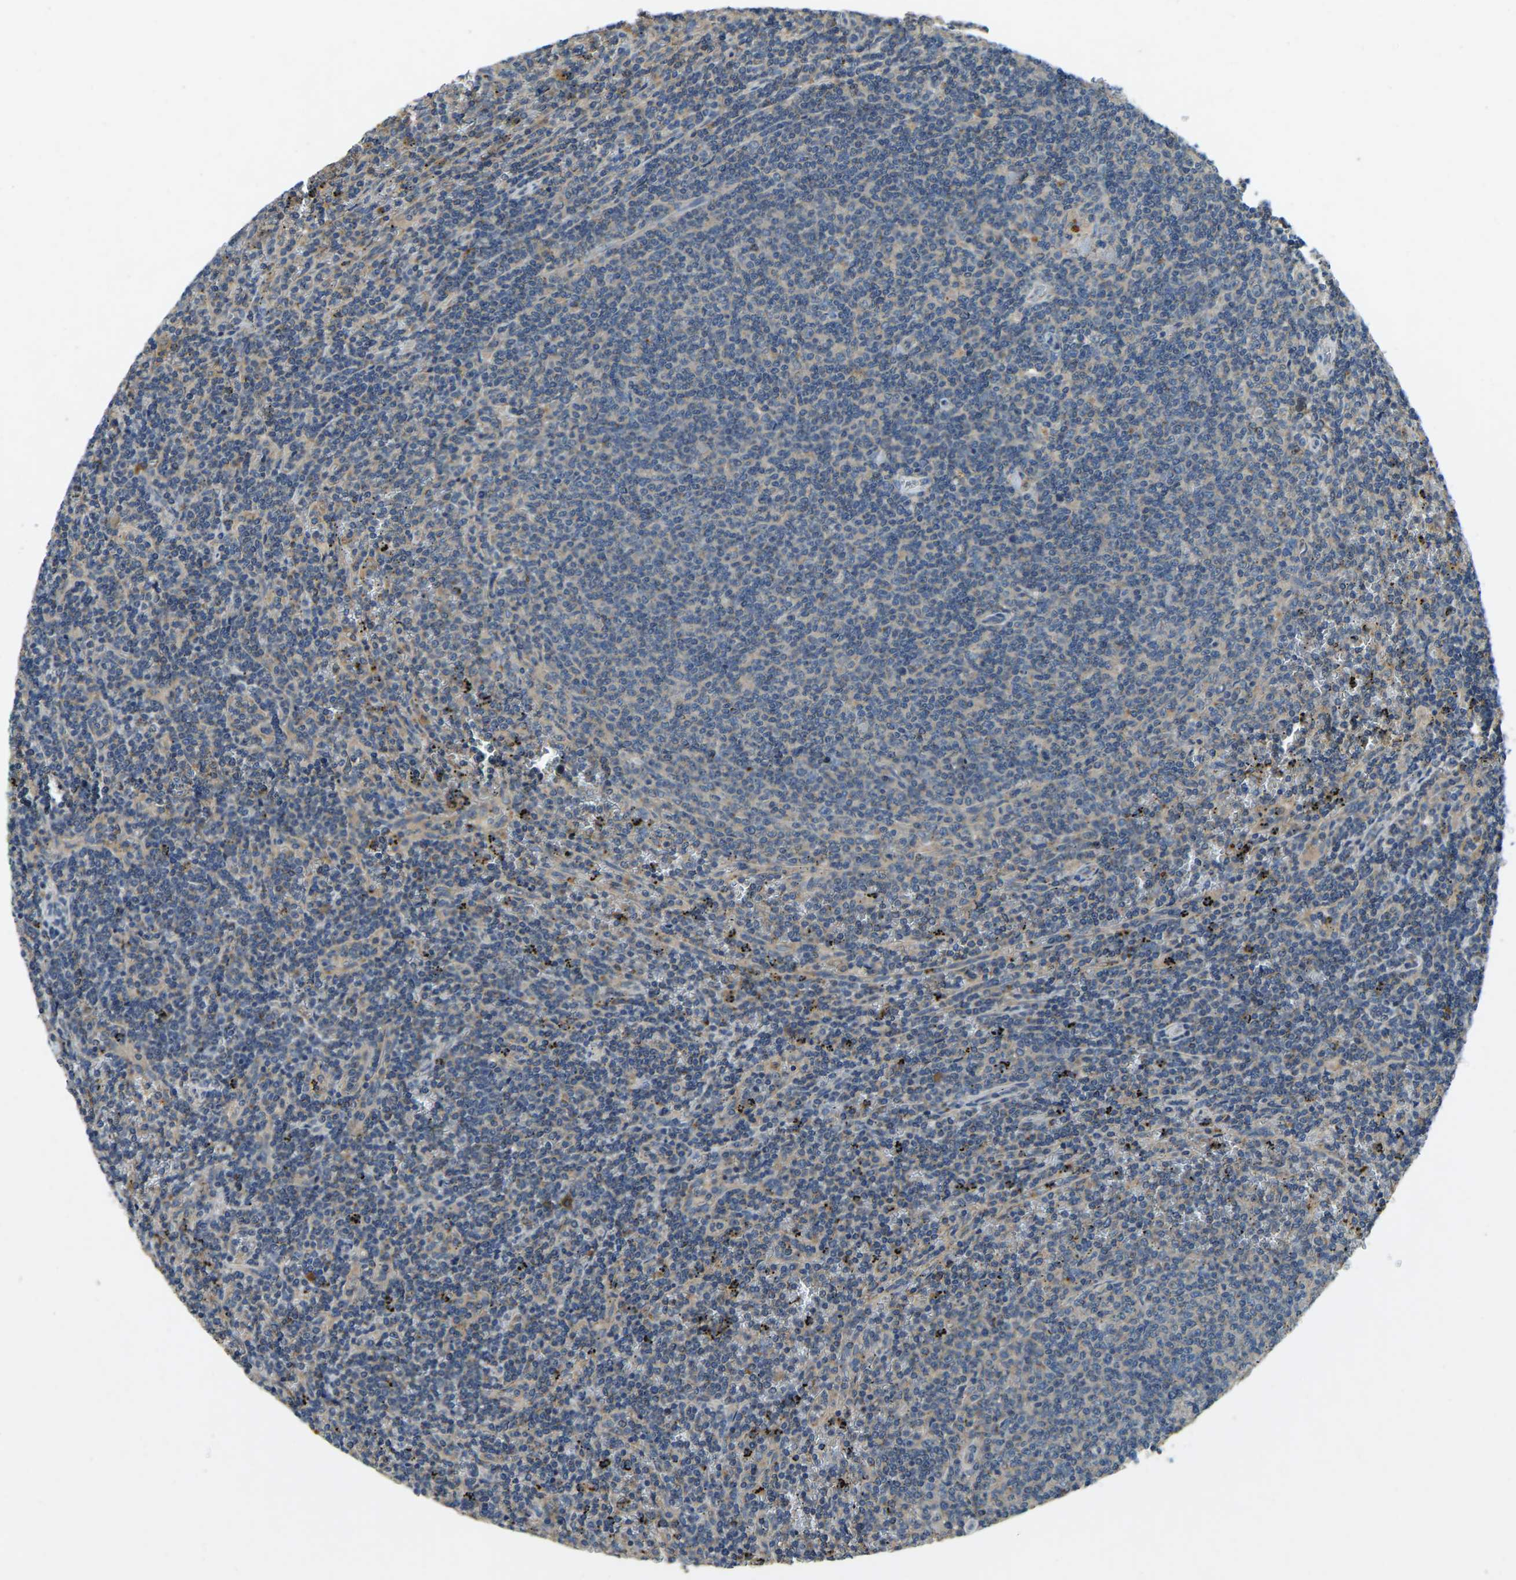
{"staining": {"intensity": "negative", "quantity": "none", "location": "none"}, "tissue": "lymphoma", "cell_type": "Tumor cells", "image_type": "cancer", "snomed": [{"axis": "morphology", "description": "Malignant lymphoma, non-Hodgkin's type, Low grade"}, {"axis": "topography", "description": "Spleen"}], "caption": "High magnification brightfield microscopy of malignant lymphoma, non-Hodgkin's type (low-grade) stained with DAB (brown) and counterstained with hematoxylin (blue): tumor cells show no significant expression. The staining is performed using DAB brown chromogen with nuclei counter-stained in using hematoxylin.", "gene": "ATP8B1", "patient": {"sex": "female", "age": 50}}